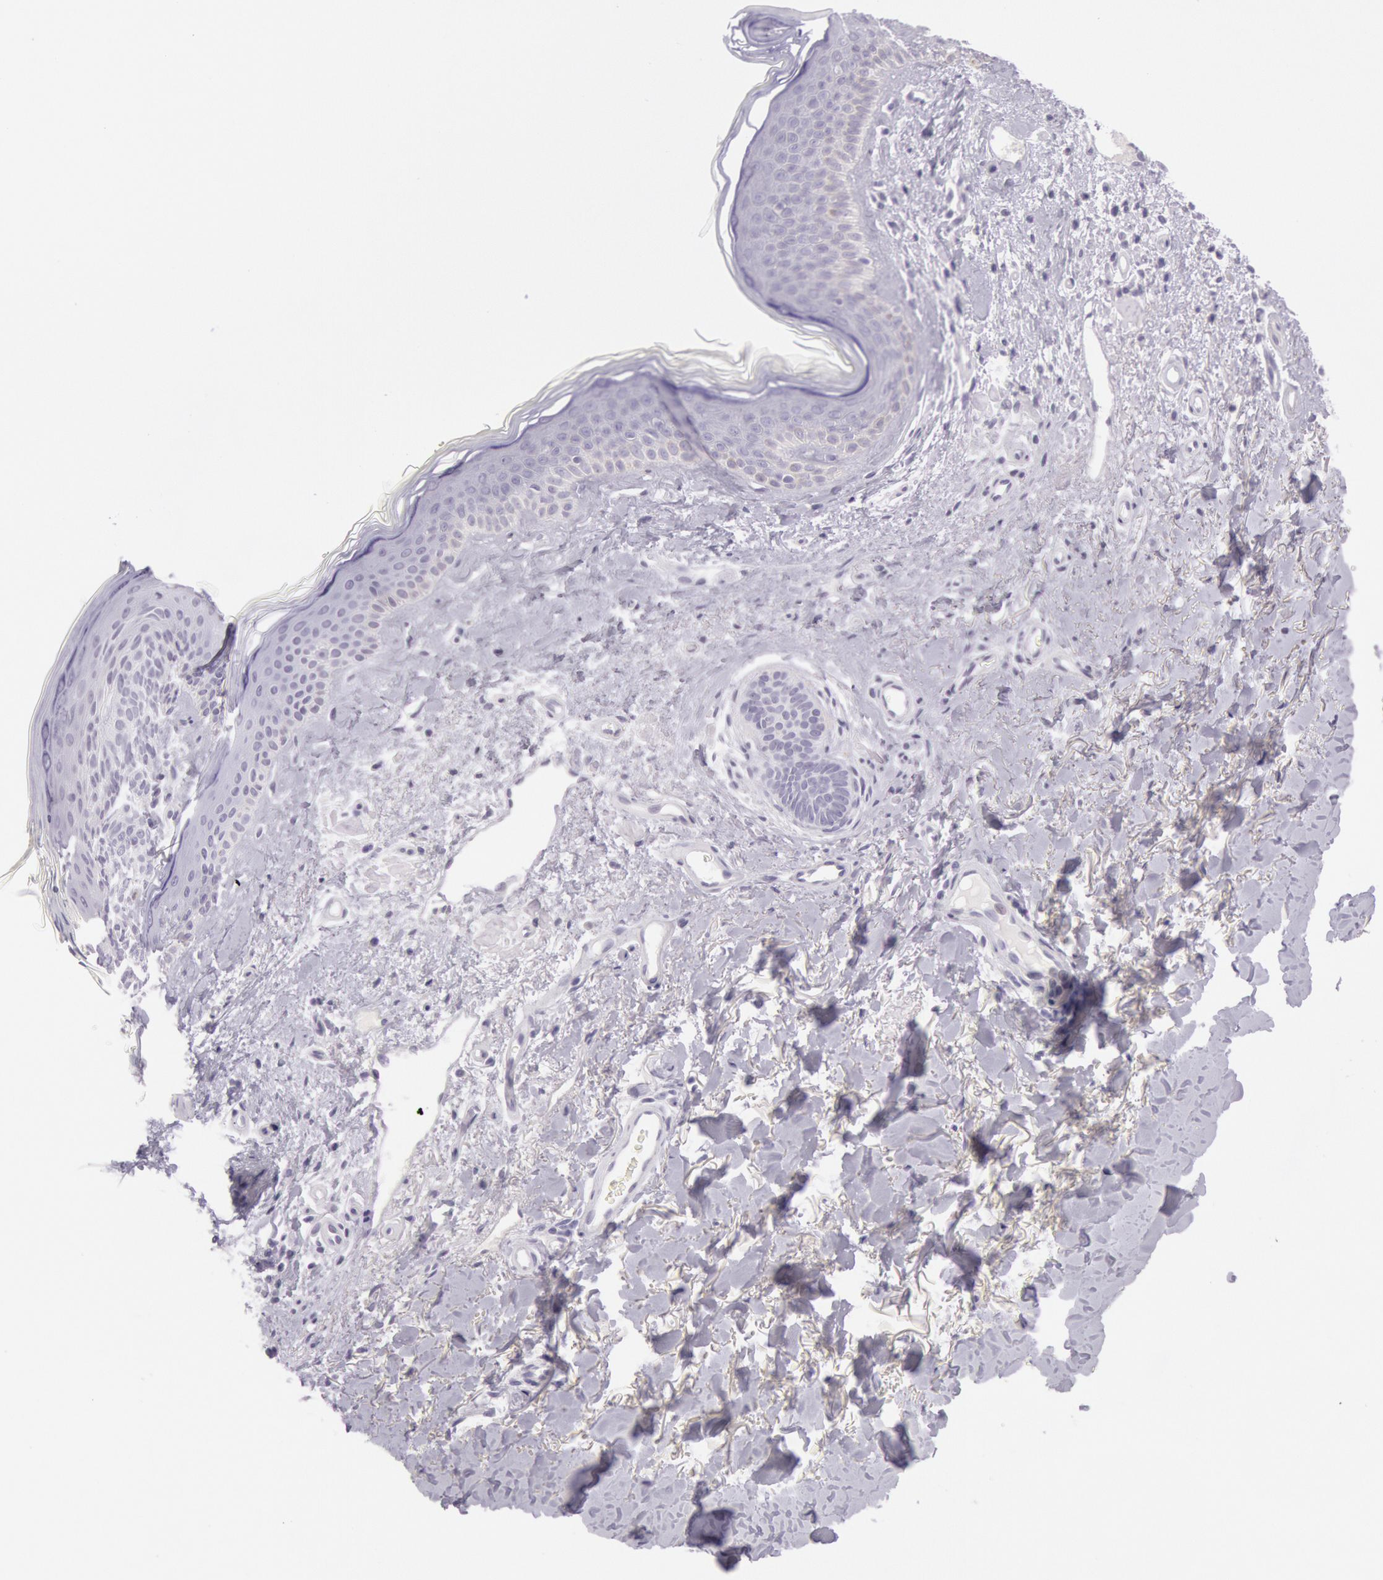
{"staining": {"intensity": "negative", "quantity": "none", "location": "none"}, "tissue": "skin cancer", "cell_type": "Tumor cells", "image_type": "cancer", "snomed": [{"axis": "morphology", "description": "Basal cell carcinoma"}, {"axis": "topography", "description": "Skin"}], "caption": "IHC image of neoplastic tissue: human basal cell carcinoma (skin) stained with DAB exhibits no significant protein expression in tumor cells.", "gene": "CKB", "patient": {"sex": "female", "age": 78}}